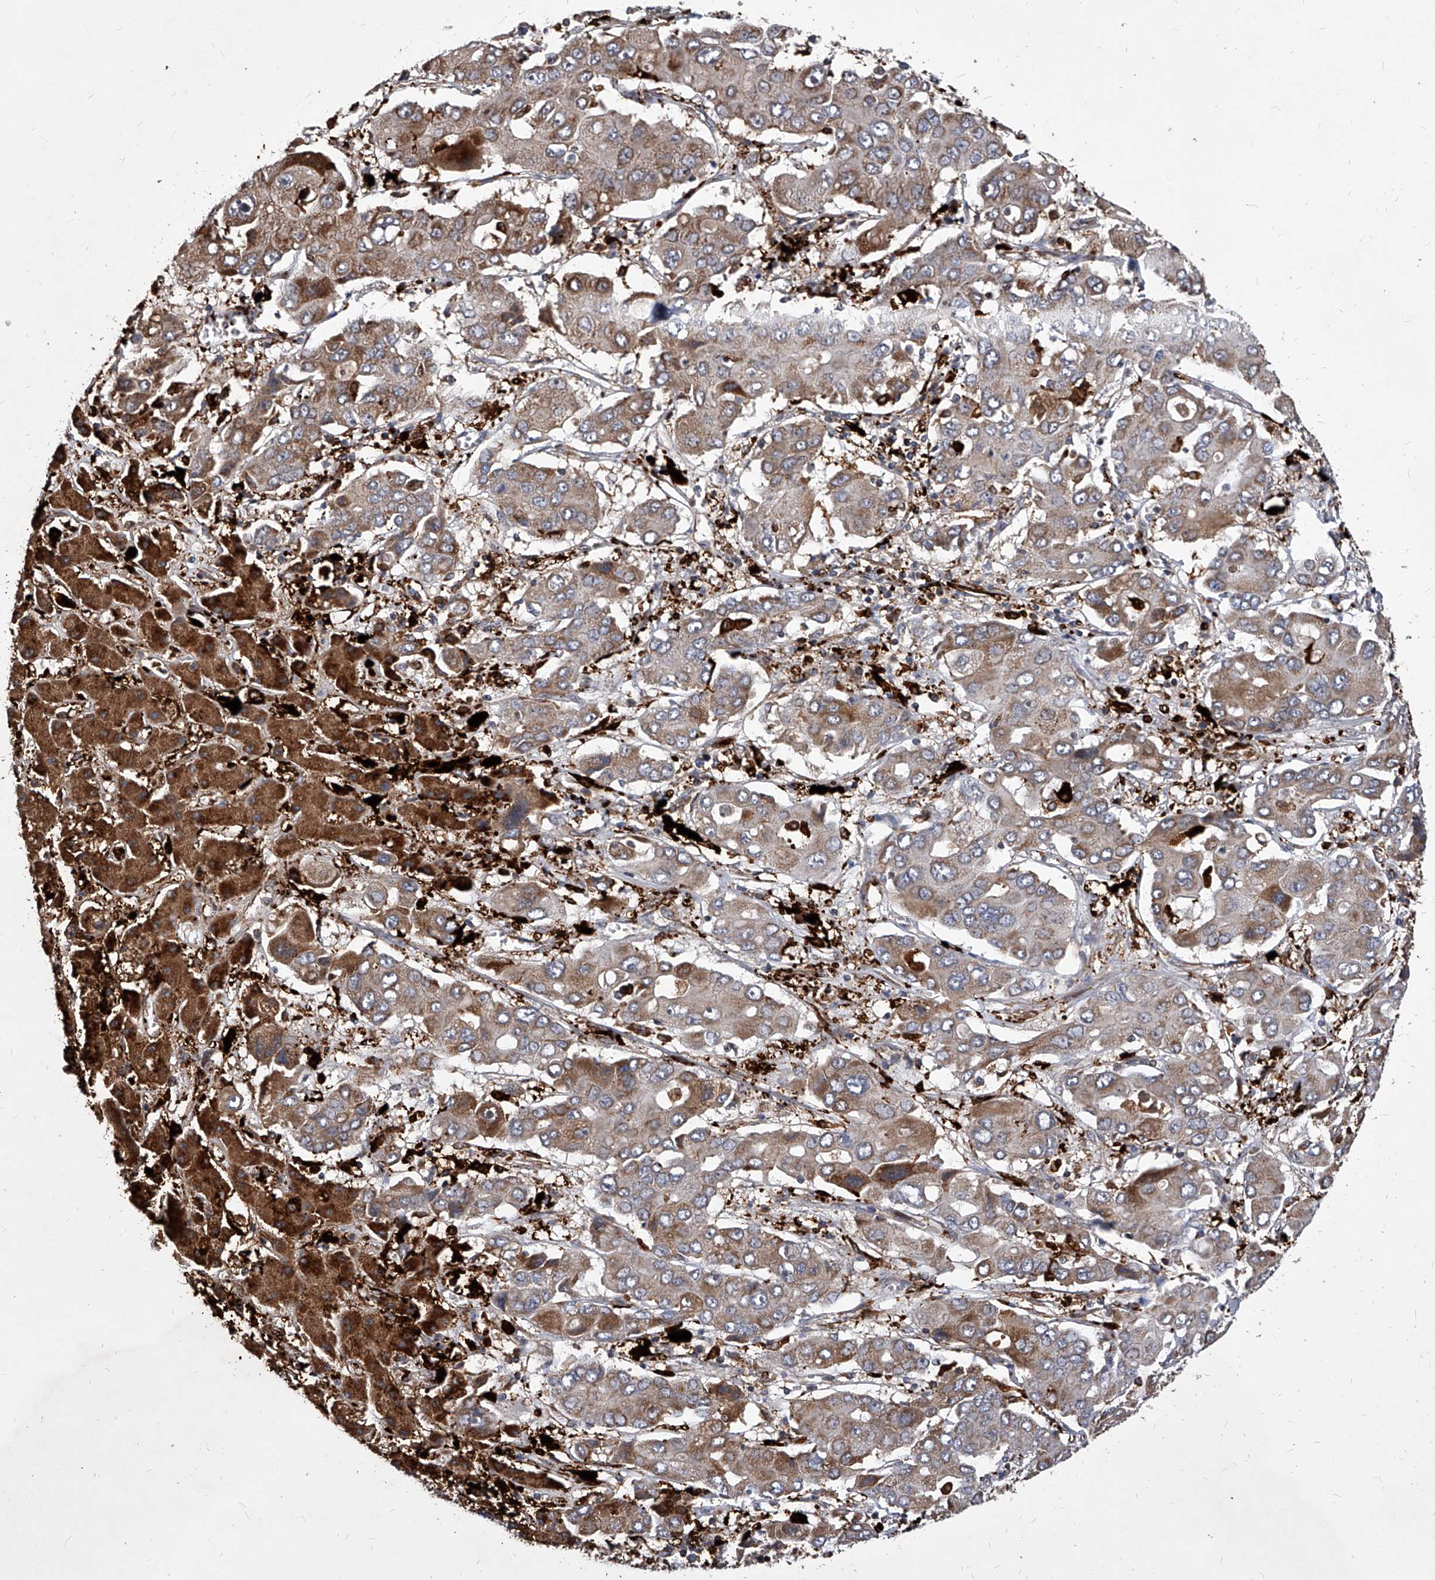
{"staining": {"intensity": "moderate", "quantity": ">75%", "location": "cytoplasmic/membranous"}, "tissue": "liver cancer", "cell_type": "Tumor cells", "image_type": "cancer", "snomed": [{"axis": "morphology", "description": "Cholangiocarcinoma"}, {"axis": "topography", "description": "Liver"}], "caption": "A photomicrograph showing moderate cytoplasmic/membranous staining in about >75% of tumor cells in liver cancer (cholangiocarcinoma), as visualized by brown immunohistochemical staining.", "gene": "SOBP", "patient": {"sex": "male", "age": 67}}